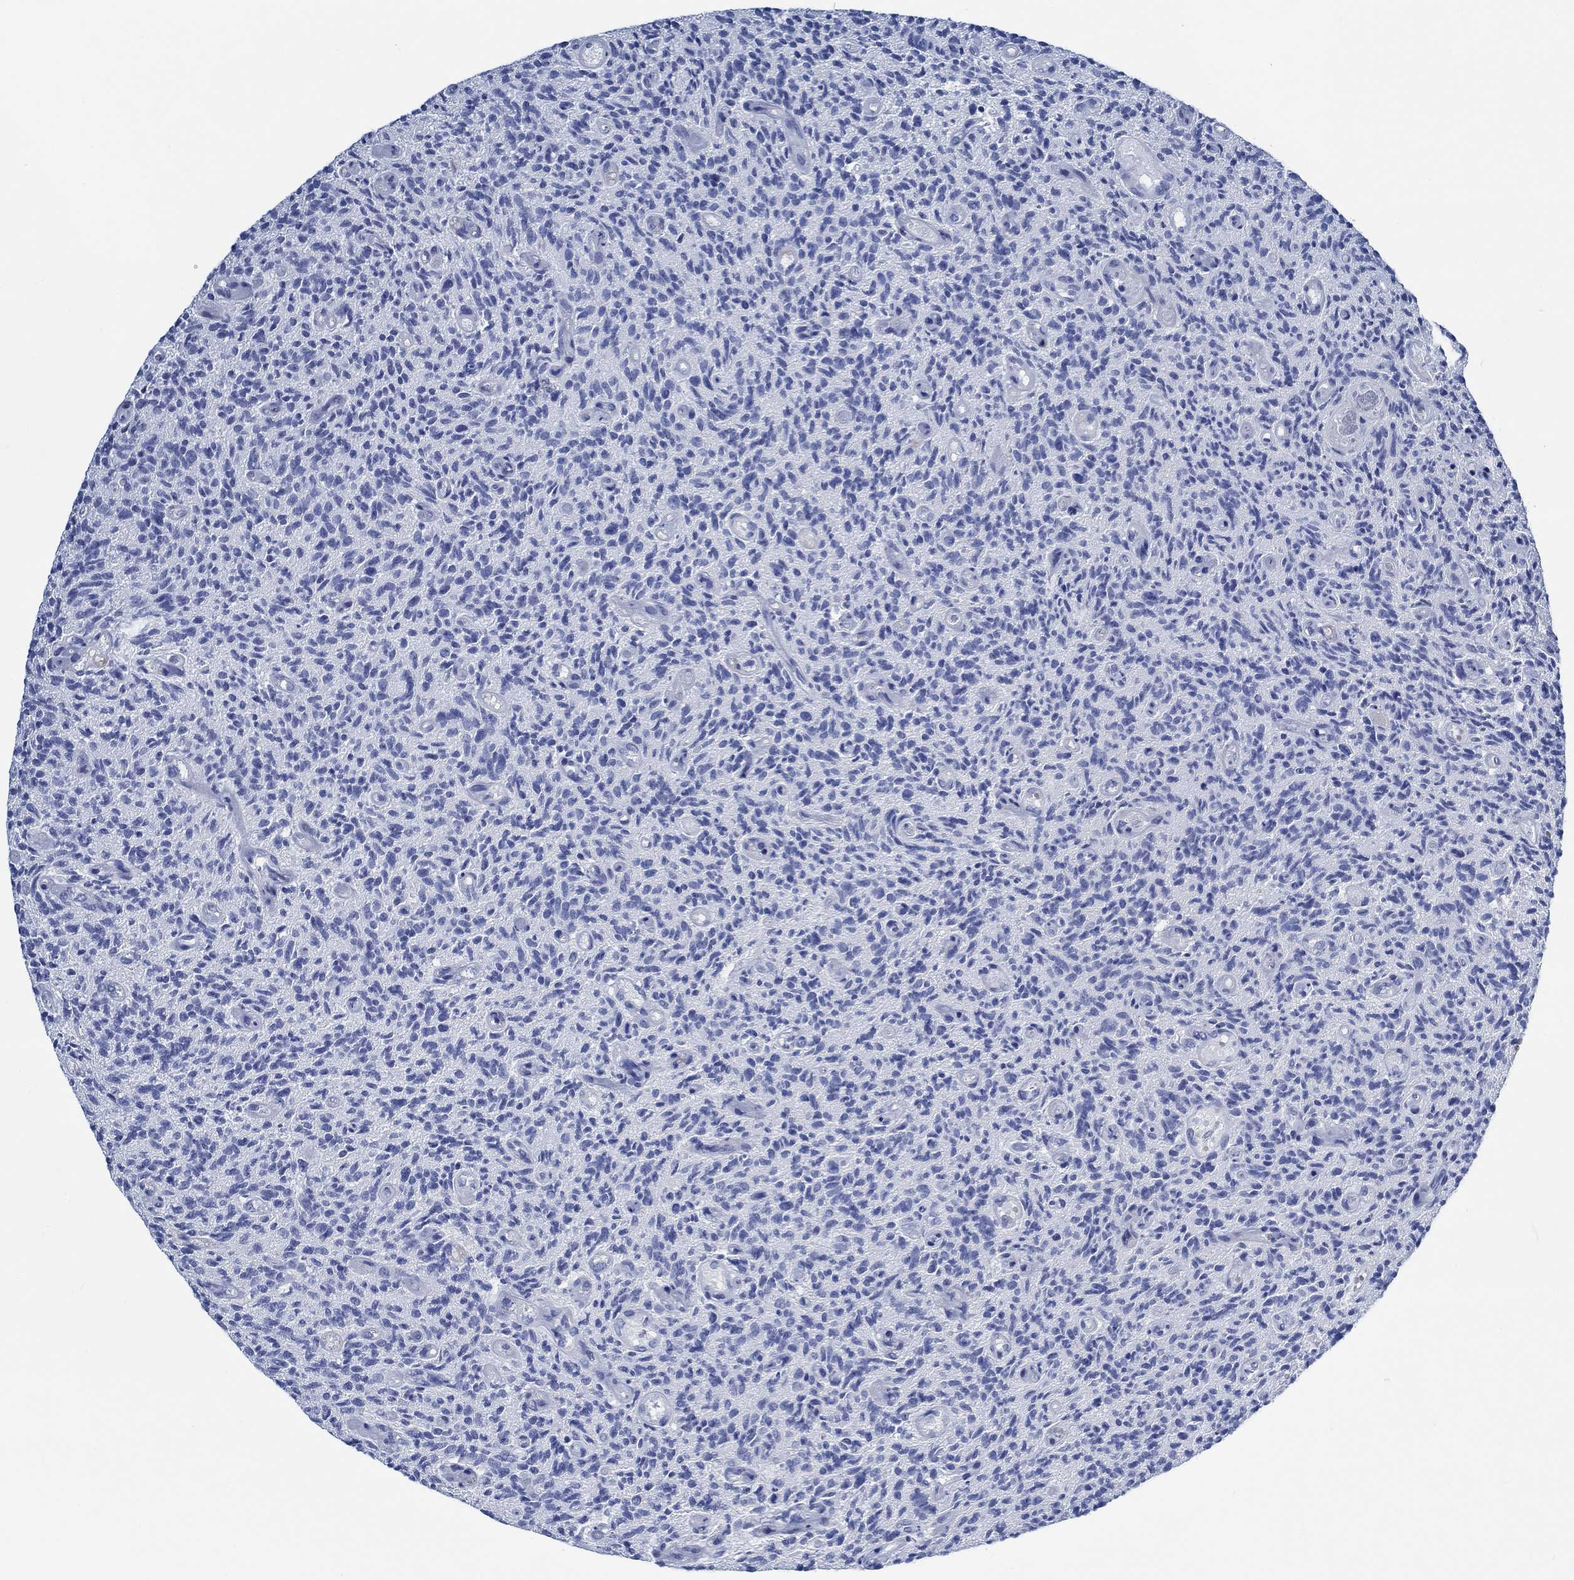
{"staining": {"intensity": "negative", "quantity": "none", "location": "none"}, "tissue": "glioma", "cell_type": "Tumor cells", "image_type": "cancer", "snomed": [{"axis": "morphology", "description": "Glioma, malignant, High grade"}, {"axis": "topography", "description": "Brain"}], "caption": "Human high-grade glioma (malignant) stained for a protein using immunohistochemistry (IHC) exhibits no positivity in tumor cells.", "gene": "SVEP1", "patient": {"sex": "male", "age": 64}}